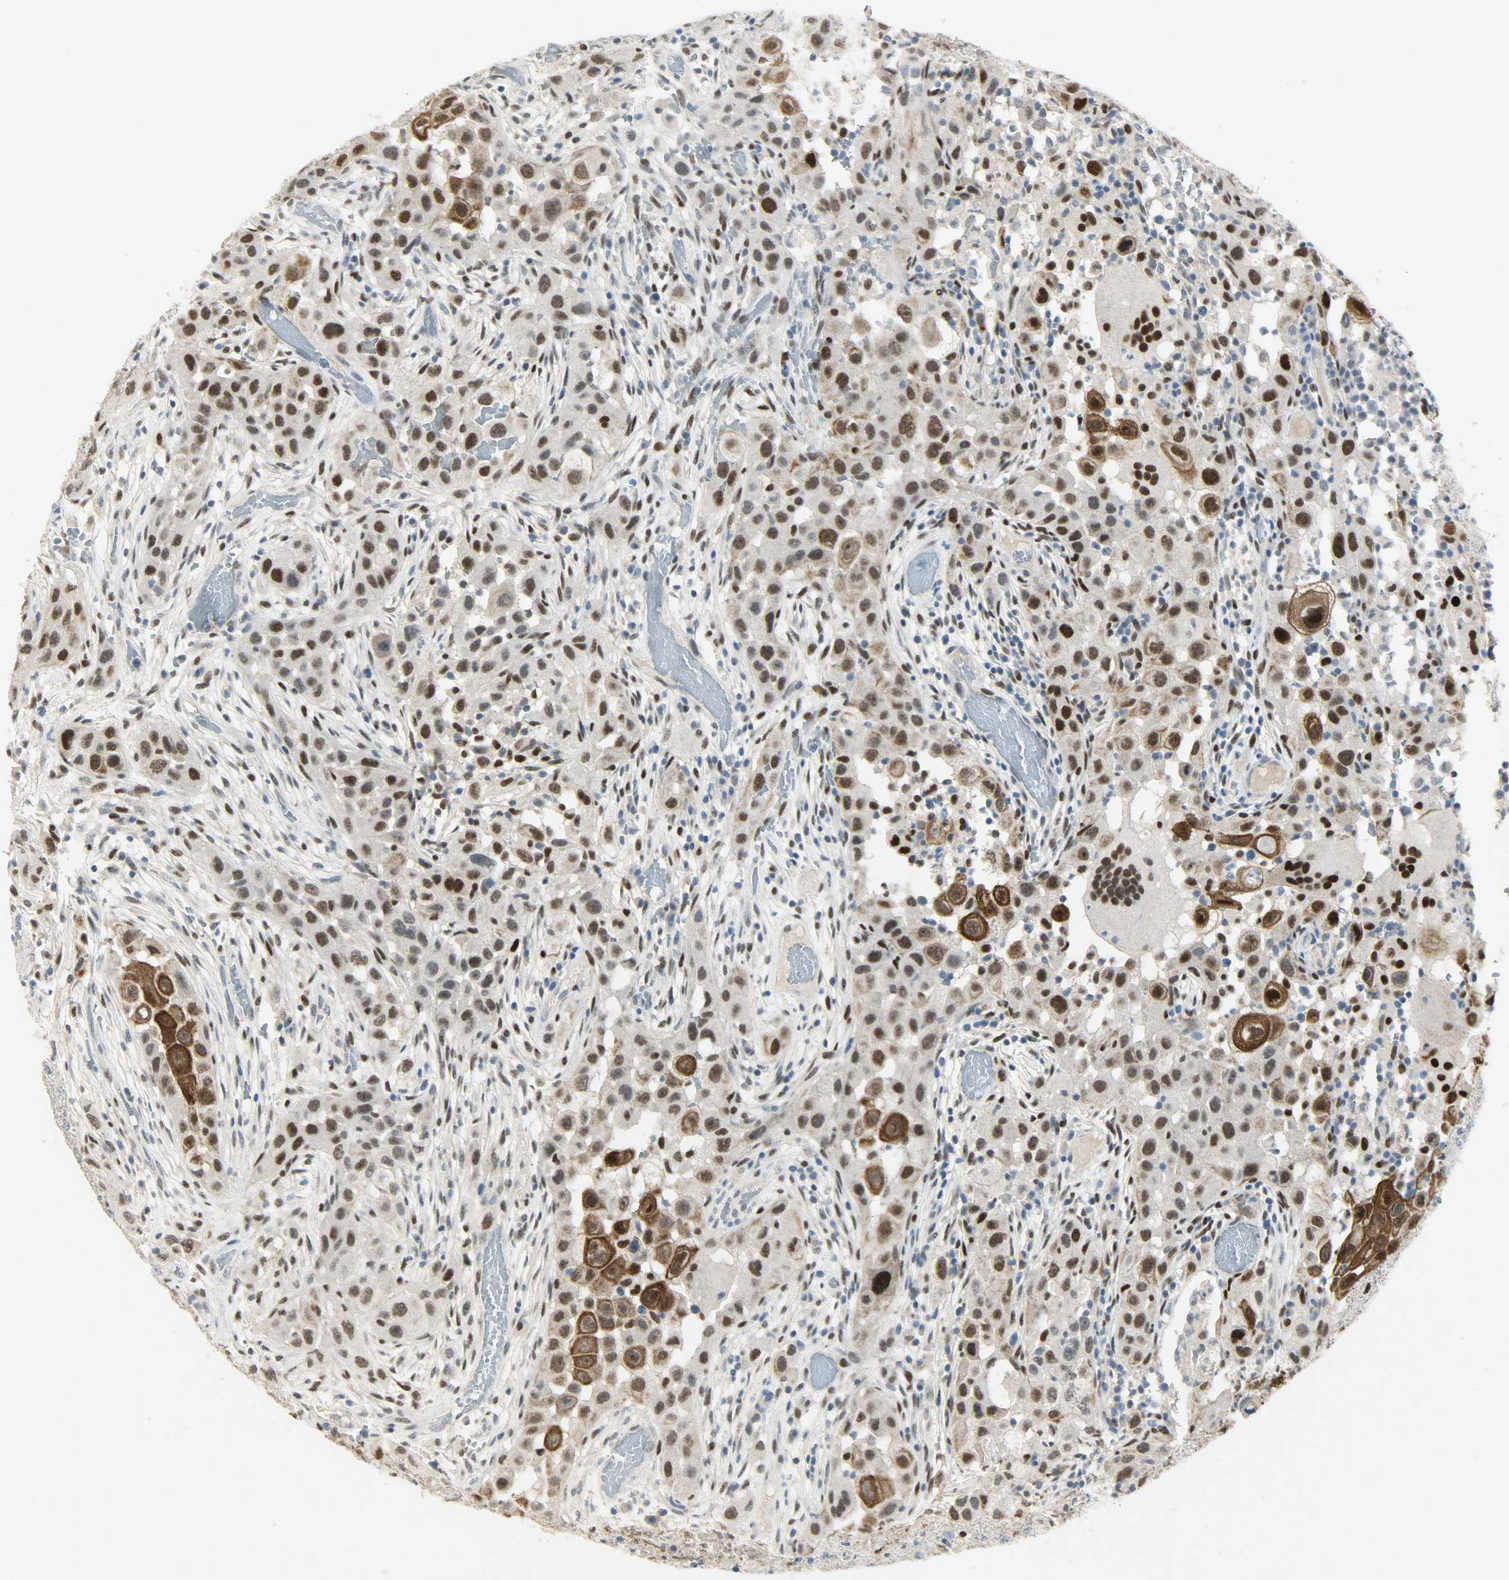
{"staining": {"intensity": "strong", "quantity": ">75%", "location": "cytoplasmic/membranous,nuclear"}, "tissue": "head and neck cancer", "cell_type": "Tumor cells", "image_type": "cancer", "snomed": [{"axis": "morphology", "description": "Carcinoma, NOS"}, {"axis": "topography", "description": "Head-Neck"}], "caption": "Brown immunohistochemical staining in human head and neck carcinoma displays strong cytoplasmic/membranous and nuclear expression in approximately >75% of tumor cells.", "gene": "PPARG", "patient": {"sex": "male", "age": 87}}